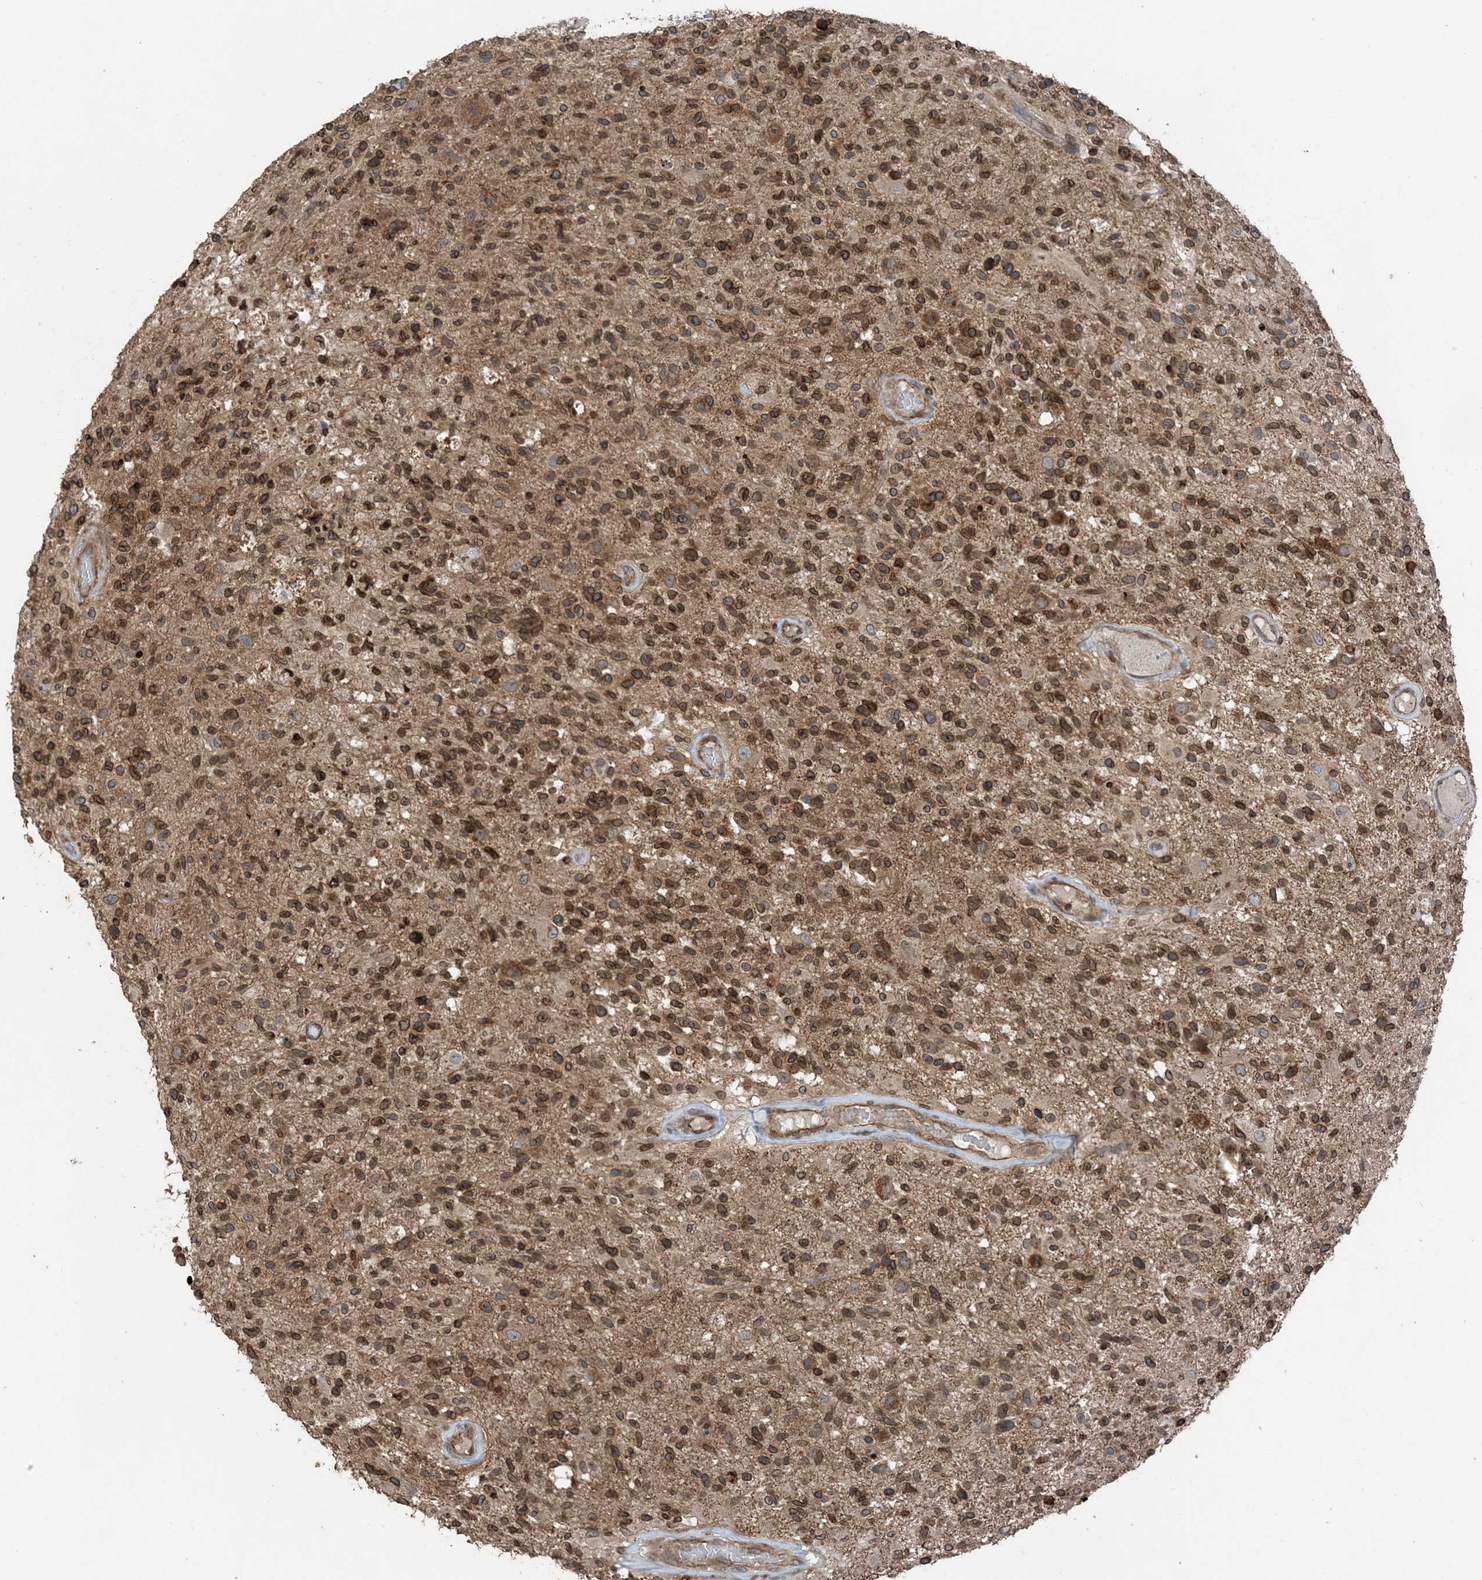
{"staining": {"intensity": "strong", "quantity": ">75%", "location": "cytoplasmic/membranous,nuclear"}, "tissue": "glioma", "cell_type": "Tumor cells", "image_type": "cancer", "snomed": [{"axis": "morphology", "description": "Glioma, malignant, High grade"}, {"axis": "morphology", "description": "Glioblastoma, NOS"}, {"axis": "topography", "description": "Brain"}], "caption": "There is high levels of strong cytoplasmic/membranous and nuclear positivity in tumor cells of glioblastoma, as demonstrated by immunohistochemical staining (brown color).", "gene": "ZFAND2B", "patient": {"sex": "male", "age": 60}}